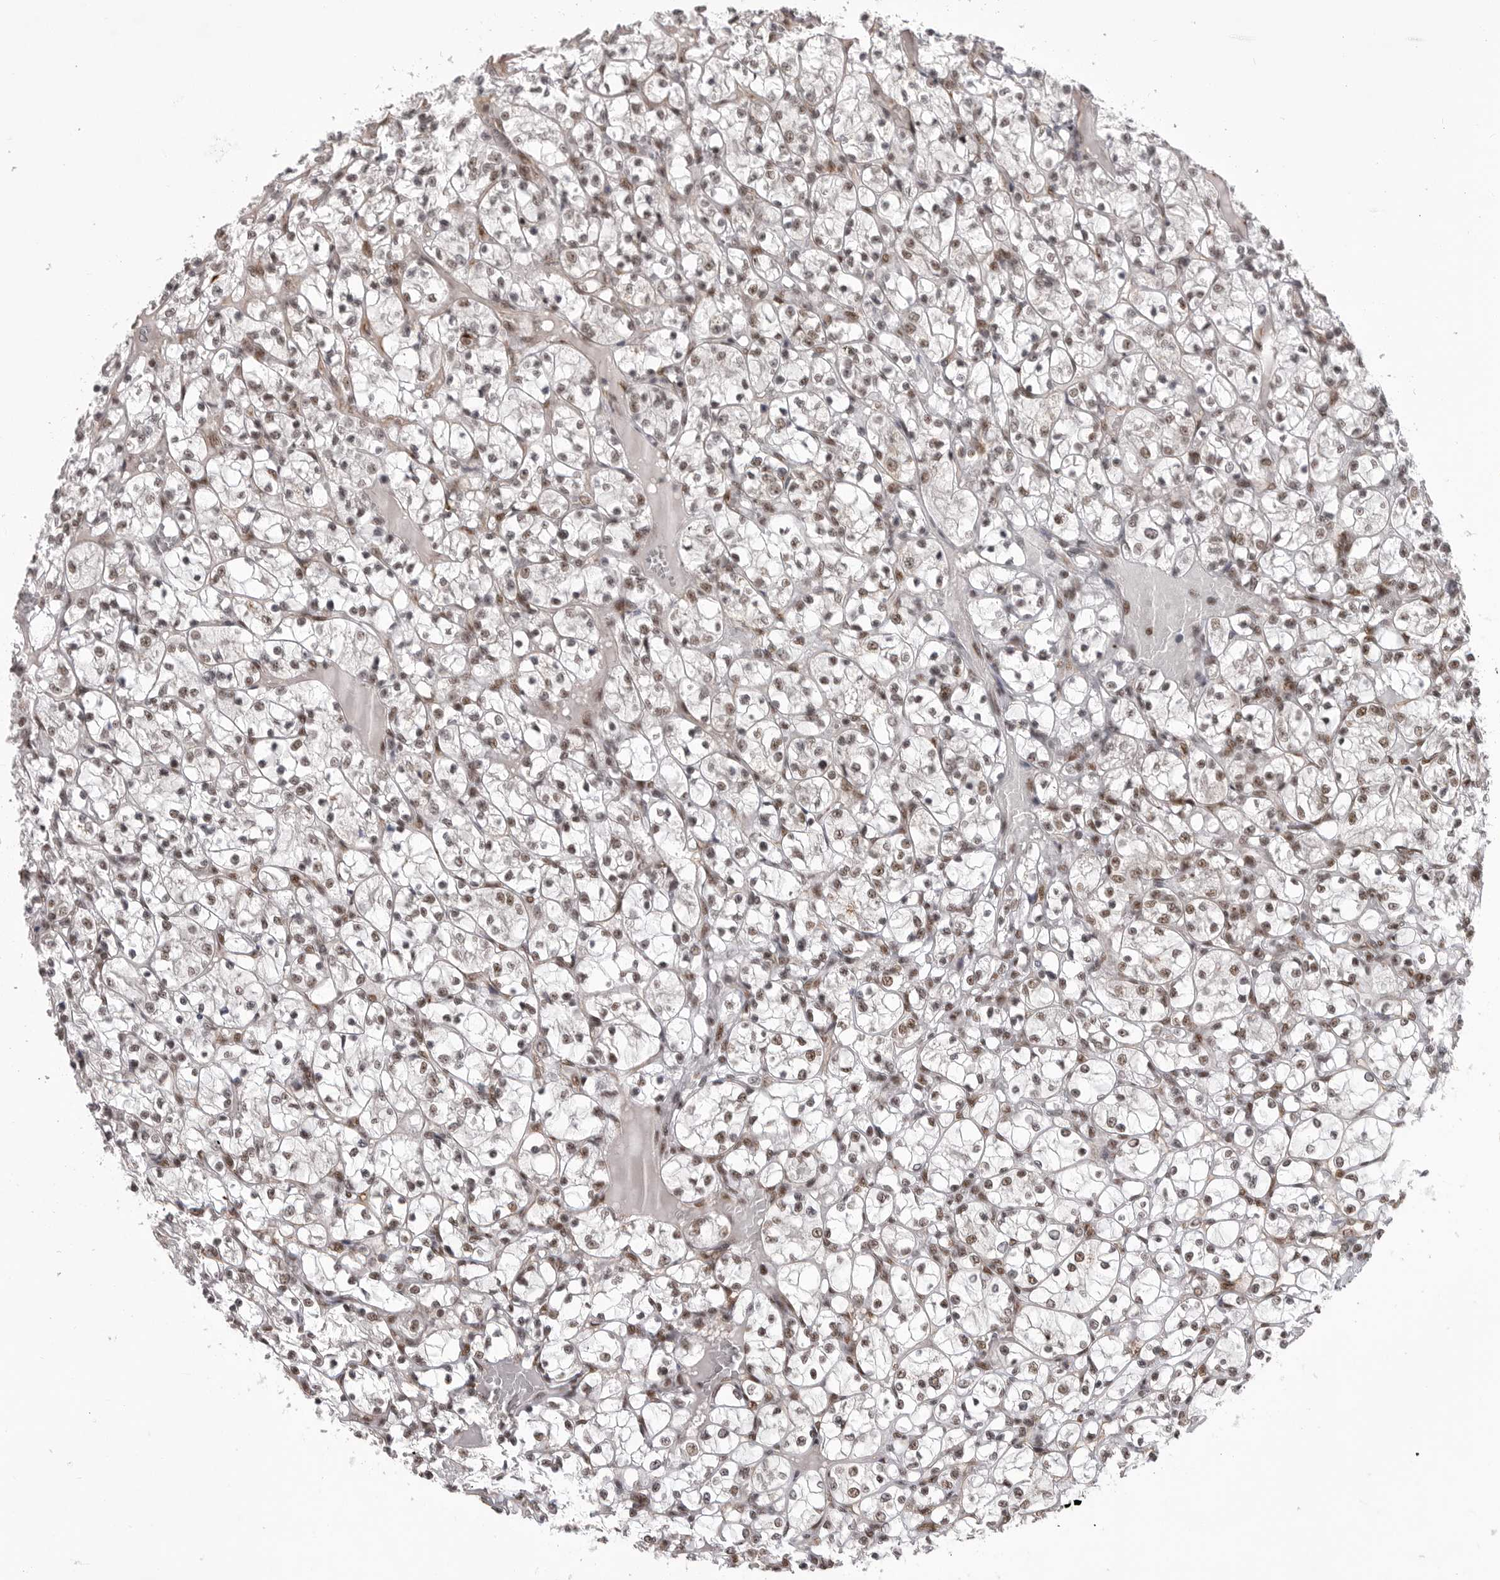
{"staining": {"intensity": "moderate", "quantity": ">75%", "location": "nuclear"}, "tissue": "renal cancer", "cell_type": "Tumor cells", "image_type": "cancer", "snomed": [{"axis": "morphology", "description": "Adenocarcinoma, NOS"}, {"axis": "topography", "description": "Kidney"}], "caption": "This photomicrograph demonstrates IHC staining of human renal adenocarcinoma, with medium moderate nuclear staining in about >75% of tumor cells.", "gene": "PPP1R8", "patient": {"sex": "female", "age": 69}}